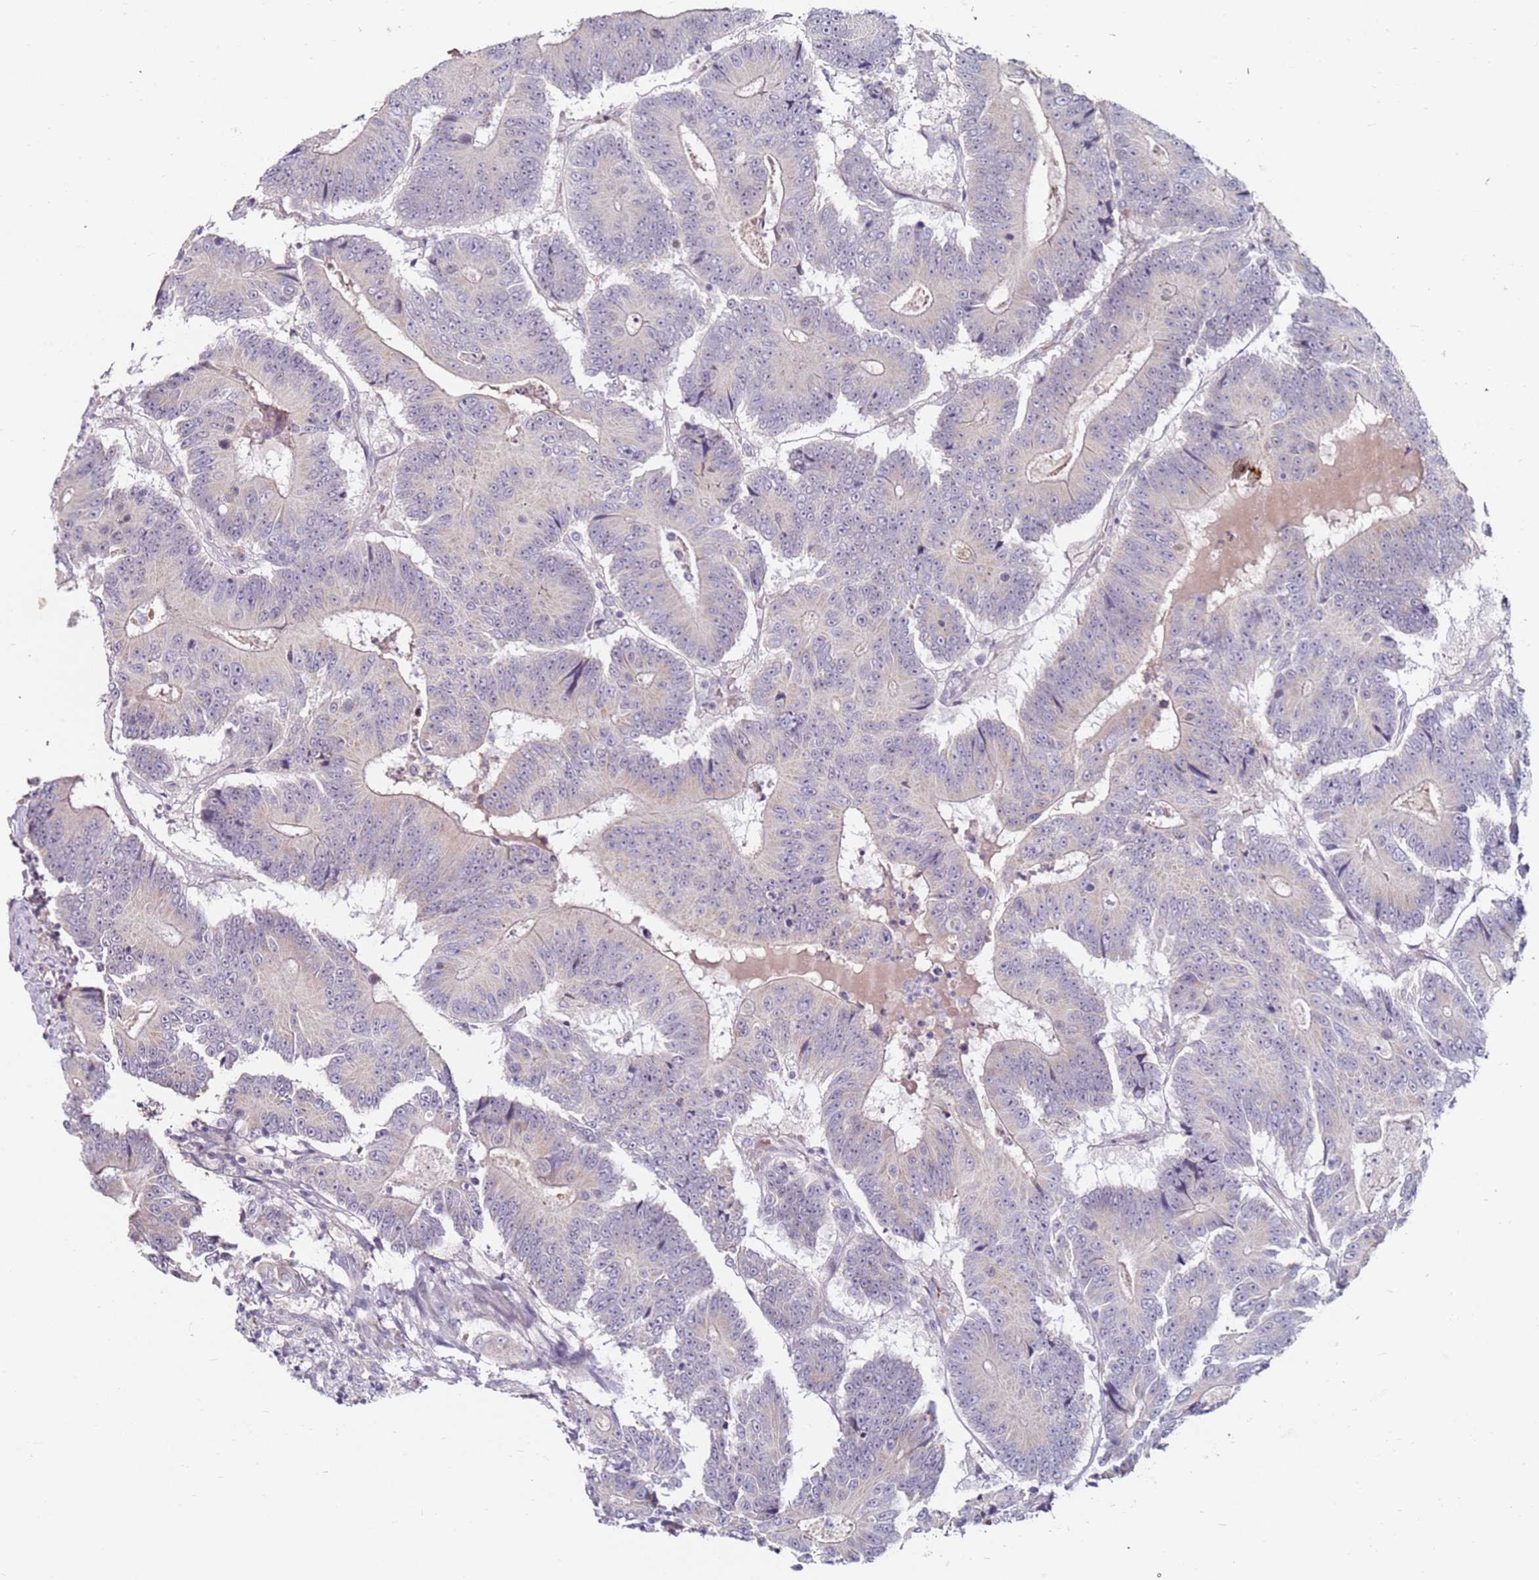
{"staining": {"intensity": "negative", "quantity": "none", "location": "none"}, "tissue": "colorectal cancer", "cell_type": "Tumor cells", "image_type": "cancer", "snomed": [{"axis": "morphology", "description": "Adenocarcinoma, NOS"}, {"axis": "topography", "description": "Colon"}], "caption": "Tumor cells show no significant expression in colorectal adenocarcinoma.", "gene": "RARS2", "patient": {"sex": "male", "age": 83}}